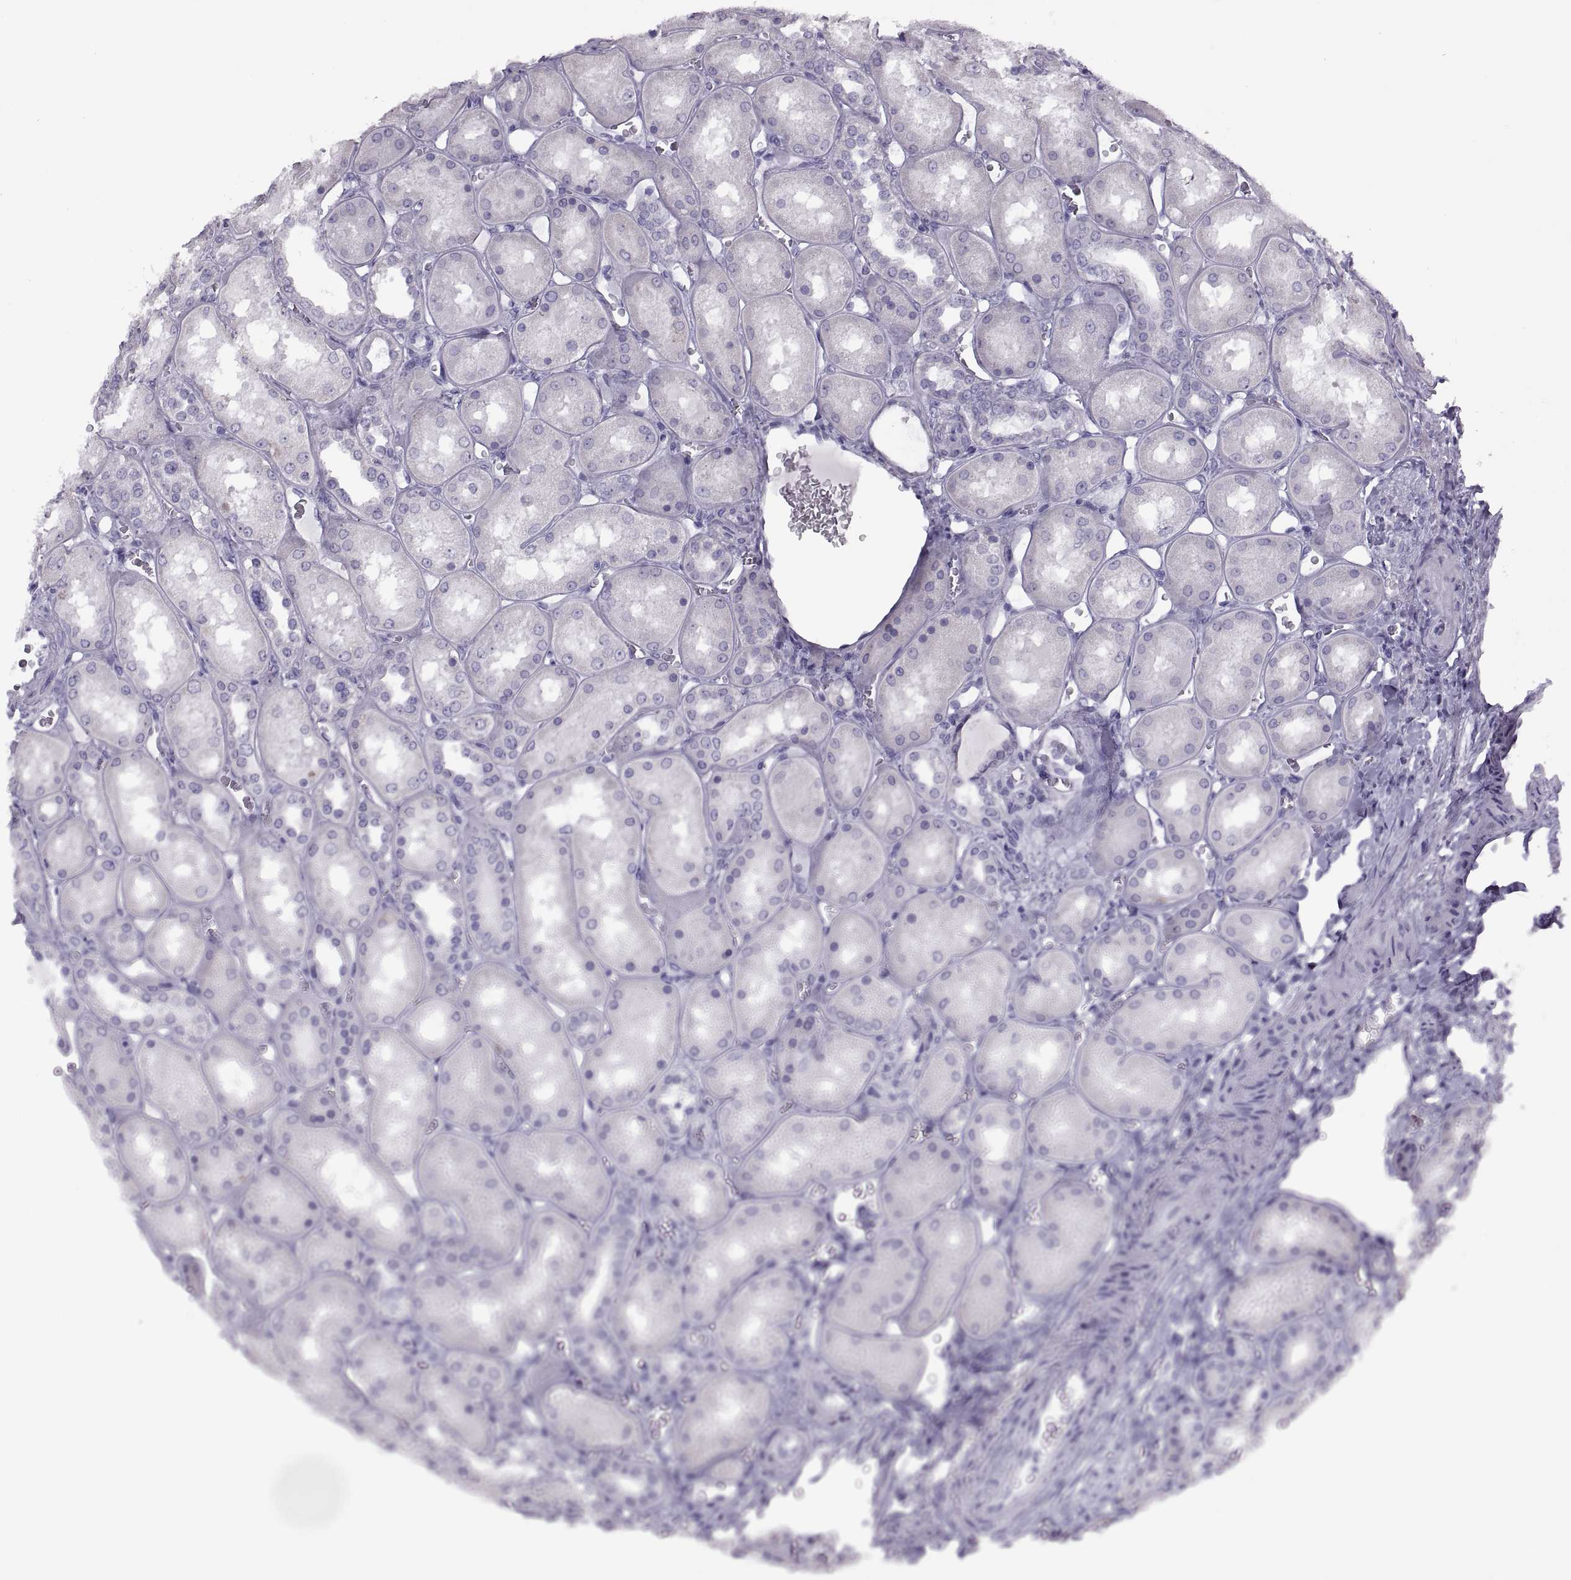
{"staining": {"intensity": "negative", "quantity": "none", "location": "none"}, "tissue": "kidney", "cell_type": "Cells in glomeruli", "image_type": "normal", "snomed": [{"axis": "morphology", "description": "Normal tissue, NOS"}, {"axis": "topography", "description": "Kidney"}], "caption": "Normal kidney was stained to show a protein in brown. There is no significant staining in cells in glomeruli. The staining is performed using DAB (3,3'-diaminobenzidine) brown chromogen with nuclei counter-stained in using hematoxylin.", "gene": "RLBP1", "patient": {"sex": "male", "age": 73}}